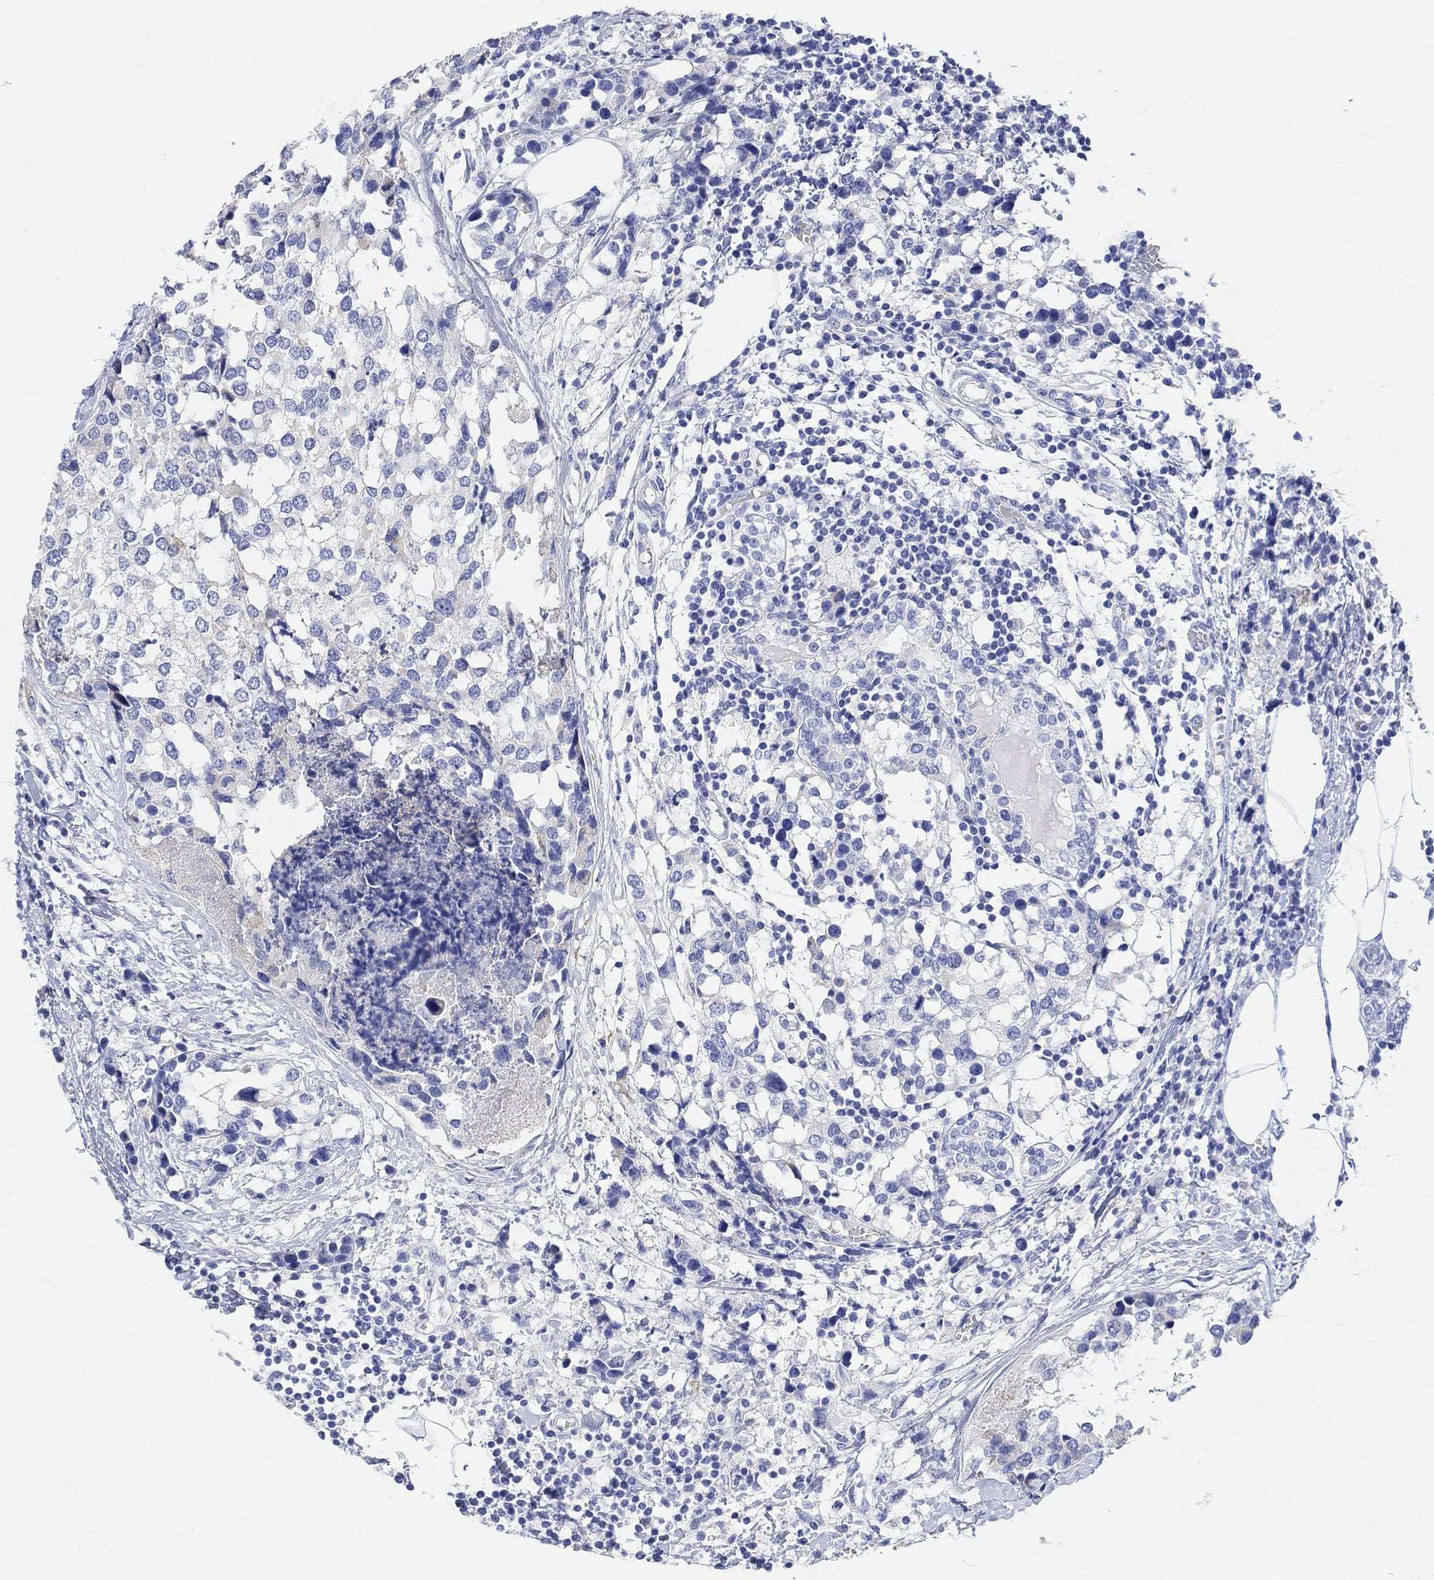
{"staining": {"intensity": "negative", "quantity": "none", "location": "none"}, "tissue": "breast cancer", "cell_type": "Tumor cells", "image_type": "cancer", "snomed": [{"axis": "morphology", "description": "Lobular carcinoma"}, {"axis": "topography", "description": "Breast"}], "caption": "An image of human lobular carcinoma (breast) is negative for staining in tumor cells.", "gene": "RETNLB", "patient": {"sex": "female", "age": 59}}